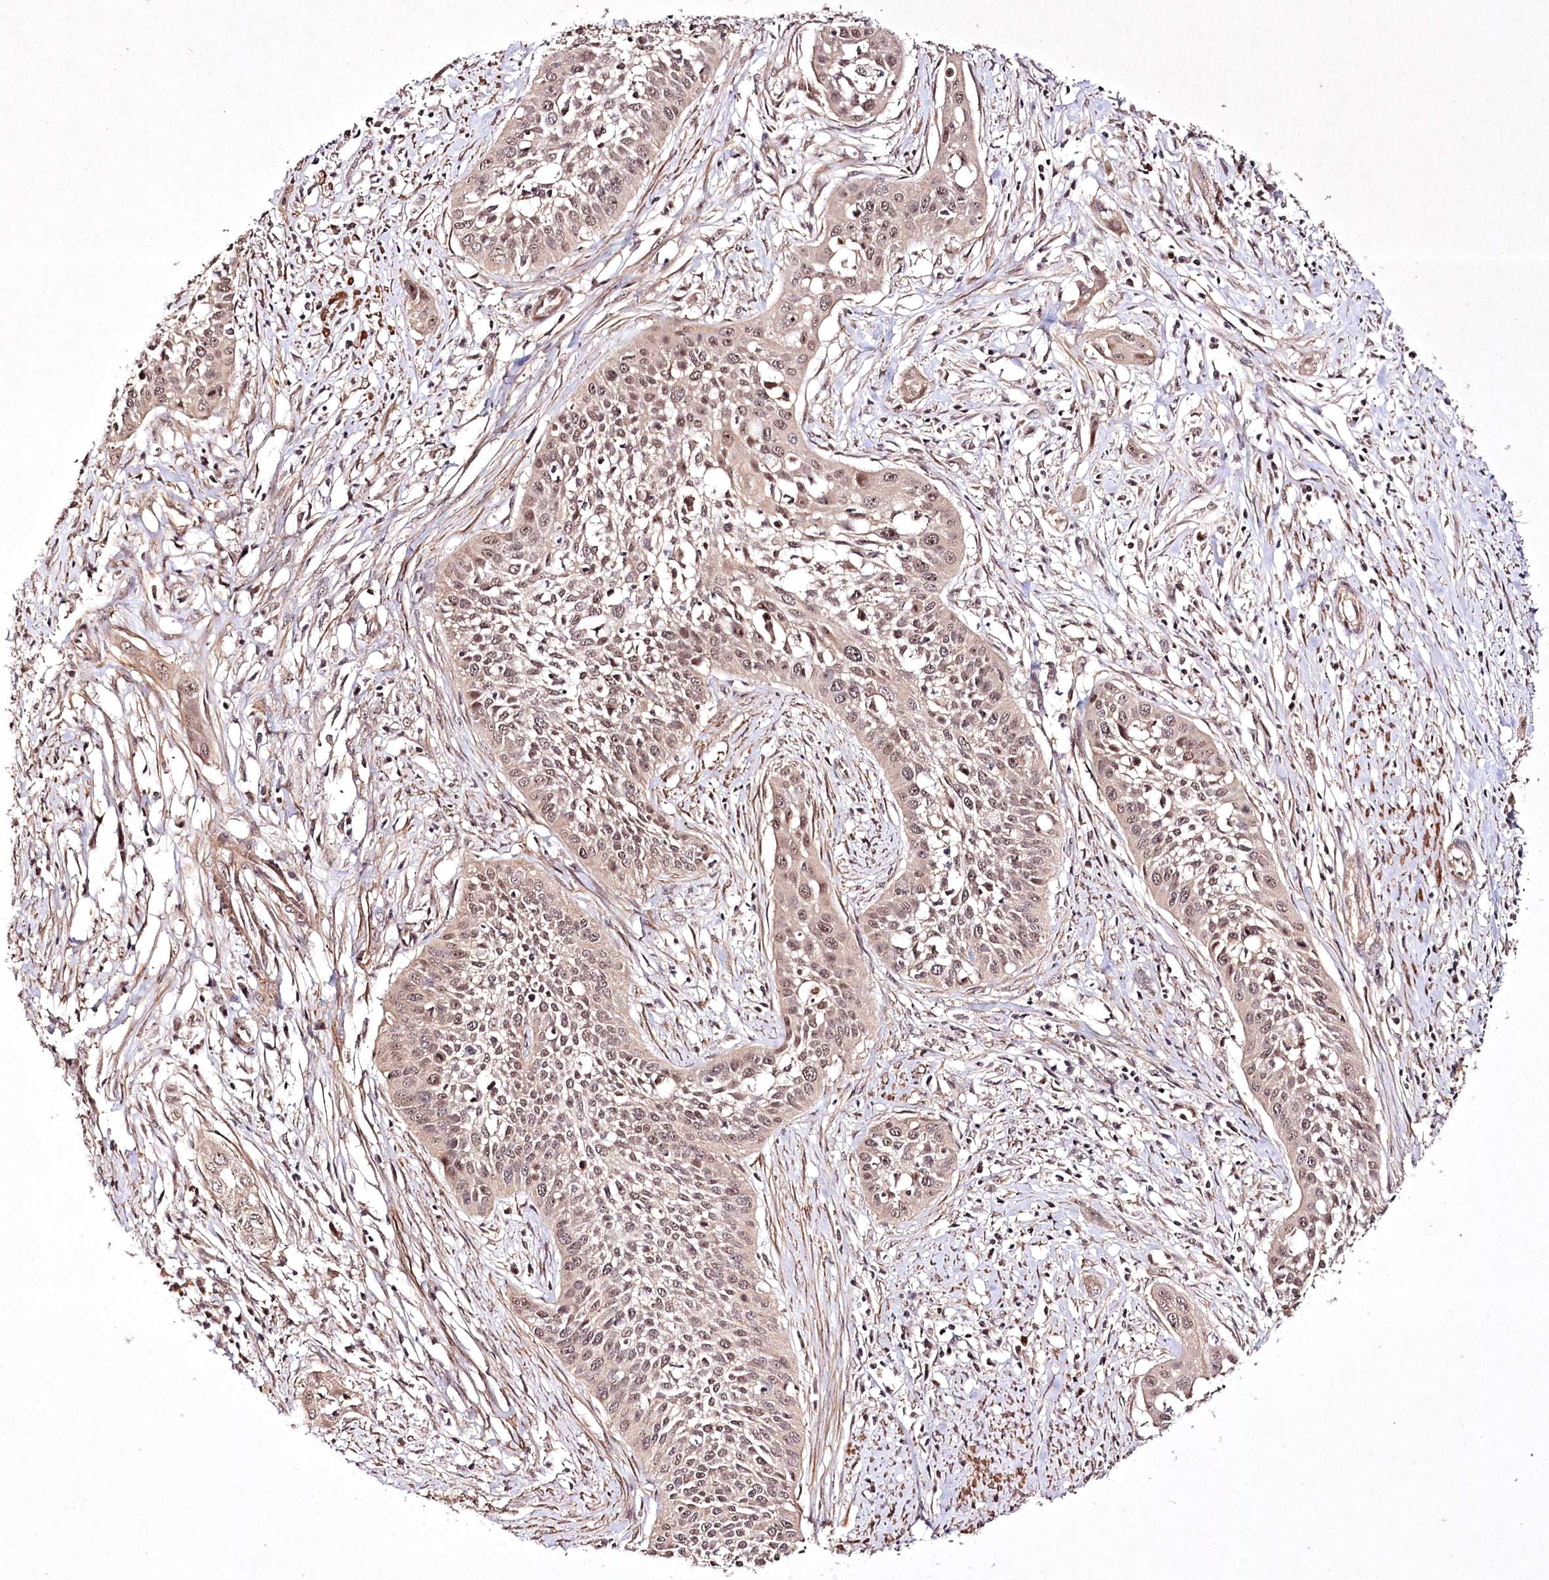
{"staining": {"intensity": "weak", "quantity": ">75%", "location": "nuclear"}, "tissue": "cervical cancer", "cell_type": "Tumor cells", "image_type": "cancer", "snomed": [{"axis": "morphology", "description": "Squamous cell carcinoma, NOS"}, {"axis": "topography", "description": "Cervix"}], "caption": "Human cervical cancer (squamous cell carcinoma) stained with a brown dye shows weak nuclear positive expression in approximately >75% of tumor cells.", "gene": "CCDC59", "patient": {"sex": "female", "age": 34}}